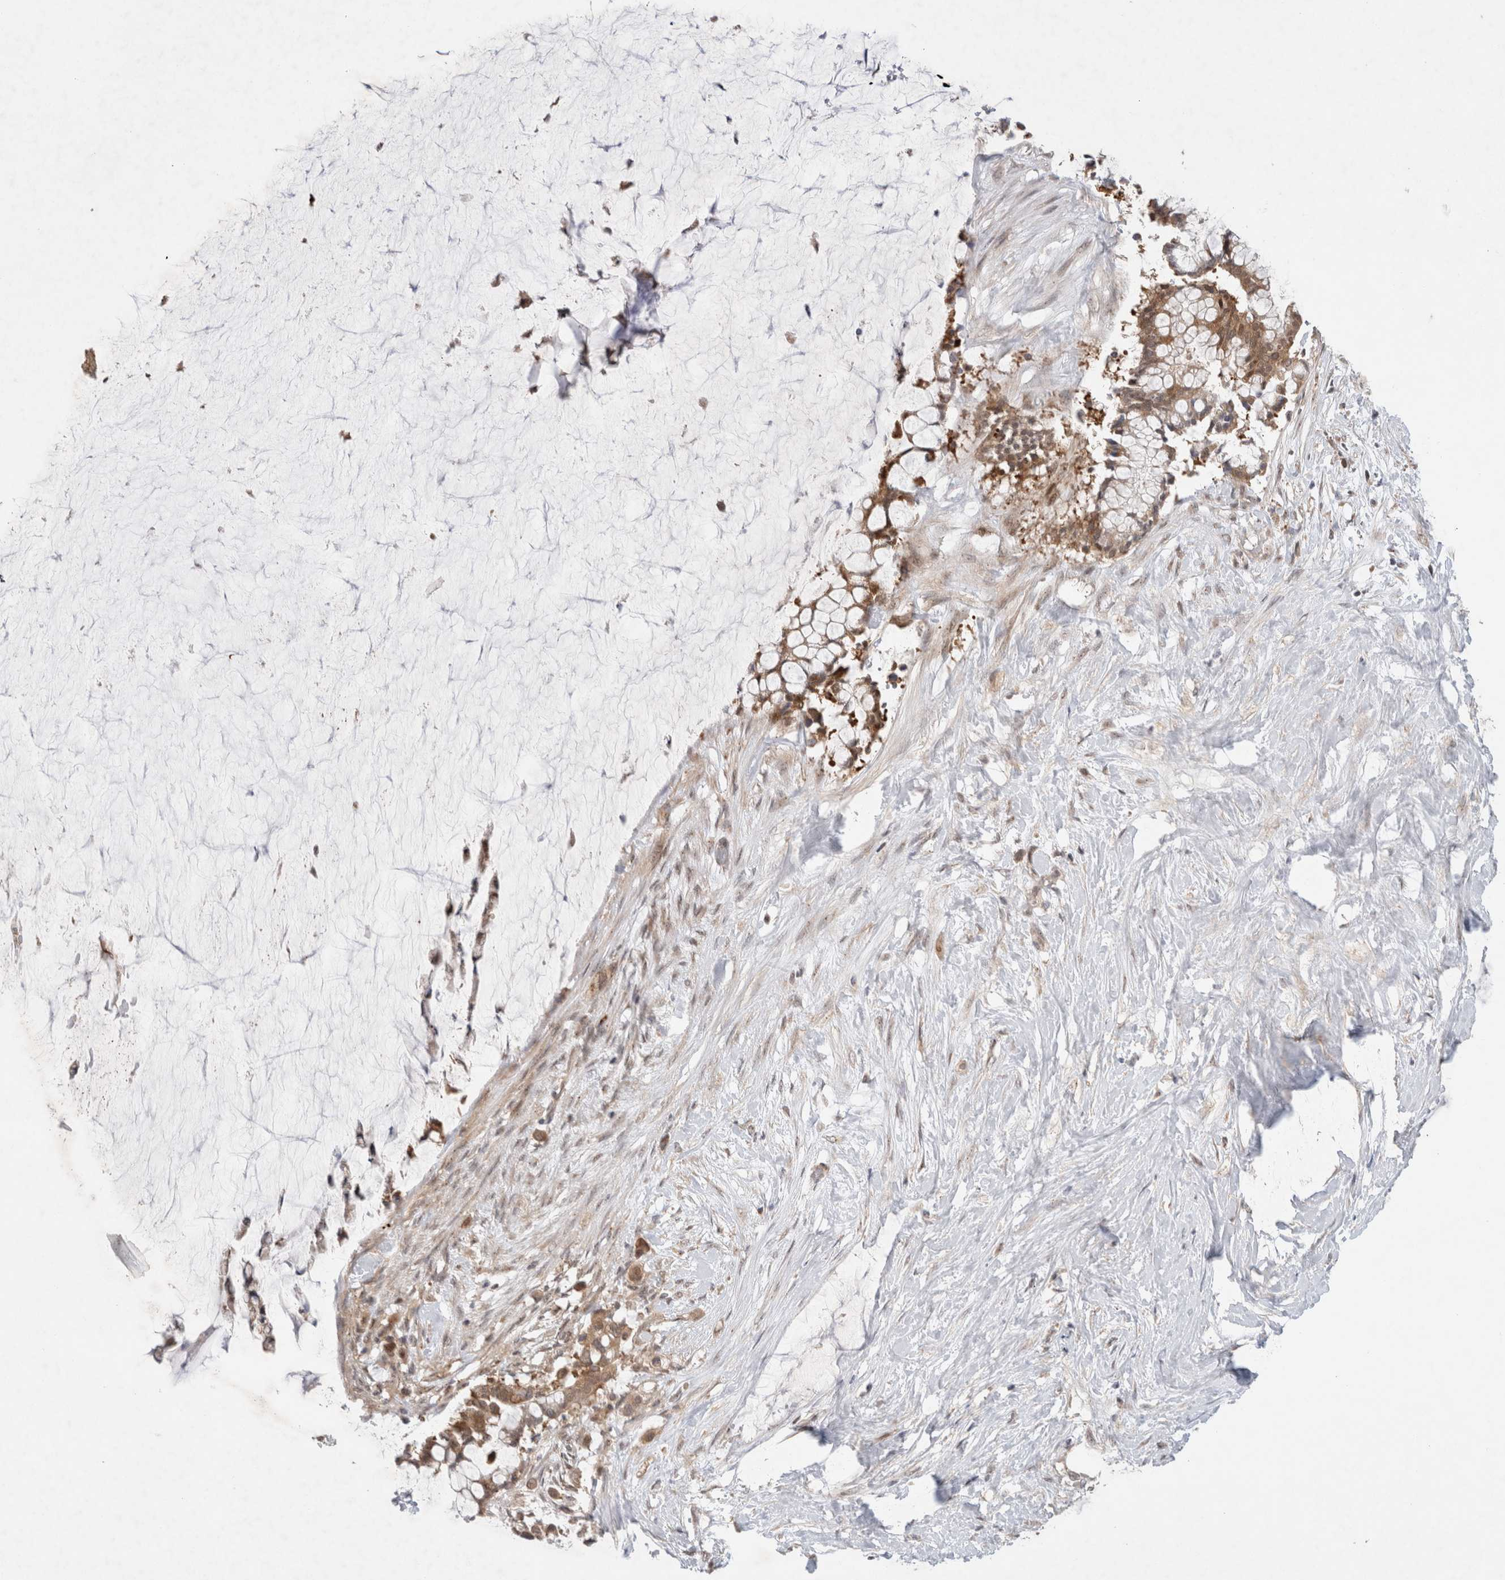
{"staining": {"intensity": "moderate", "quantity": ">75%", "location": "cytoplasmic/membranous"}, "tissue": "pancreatic cancer", "cell_type": "Tumor cells", "image_type": "cancer", "snomed": [{"axis": "morphology", "description": "Adenocarcinoma, NOS"}, {"axis": "topography", "description": "Pancreas"}], "caption": "There is medium levels of moderate cytoplasmic/membranous positivity in tumor cells of pancreatic cancer, as demonstrated by immunohistochemical staining (brown color).", "gene": "SLC29A1", "patient": {"sex": "male", "age": 41}}